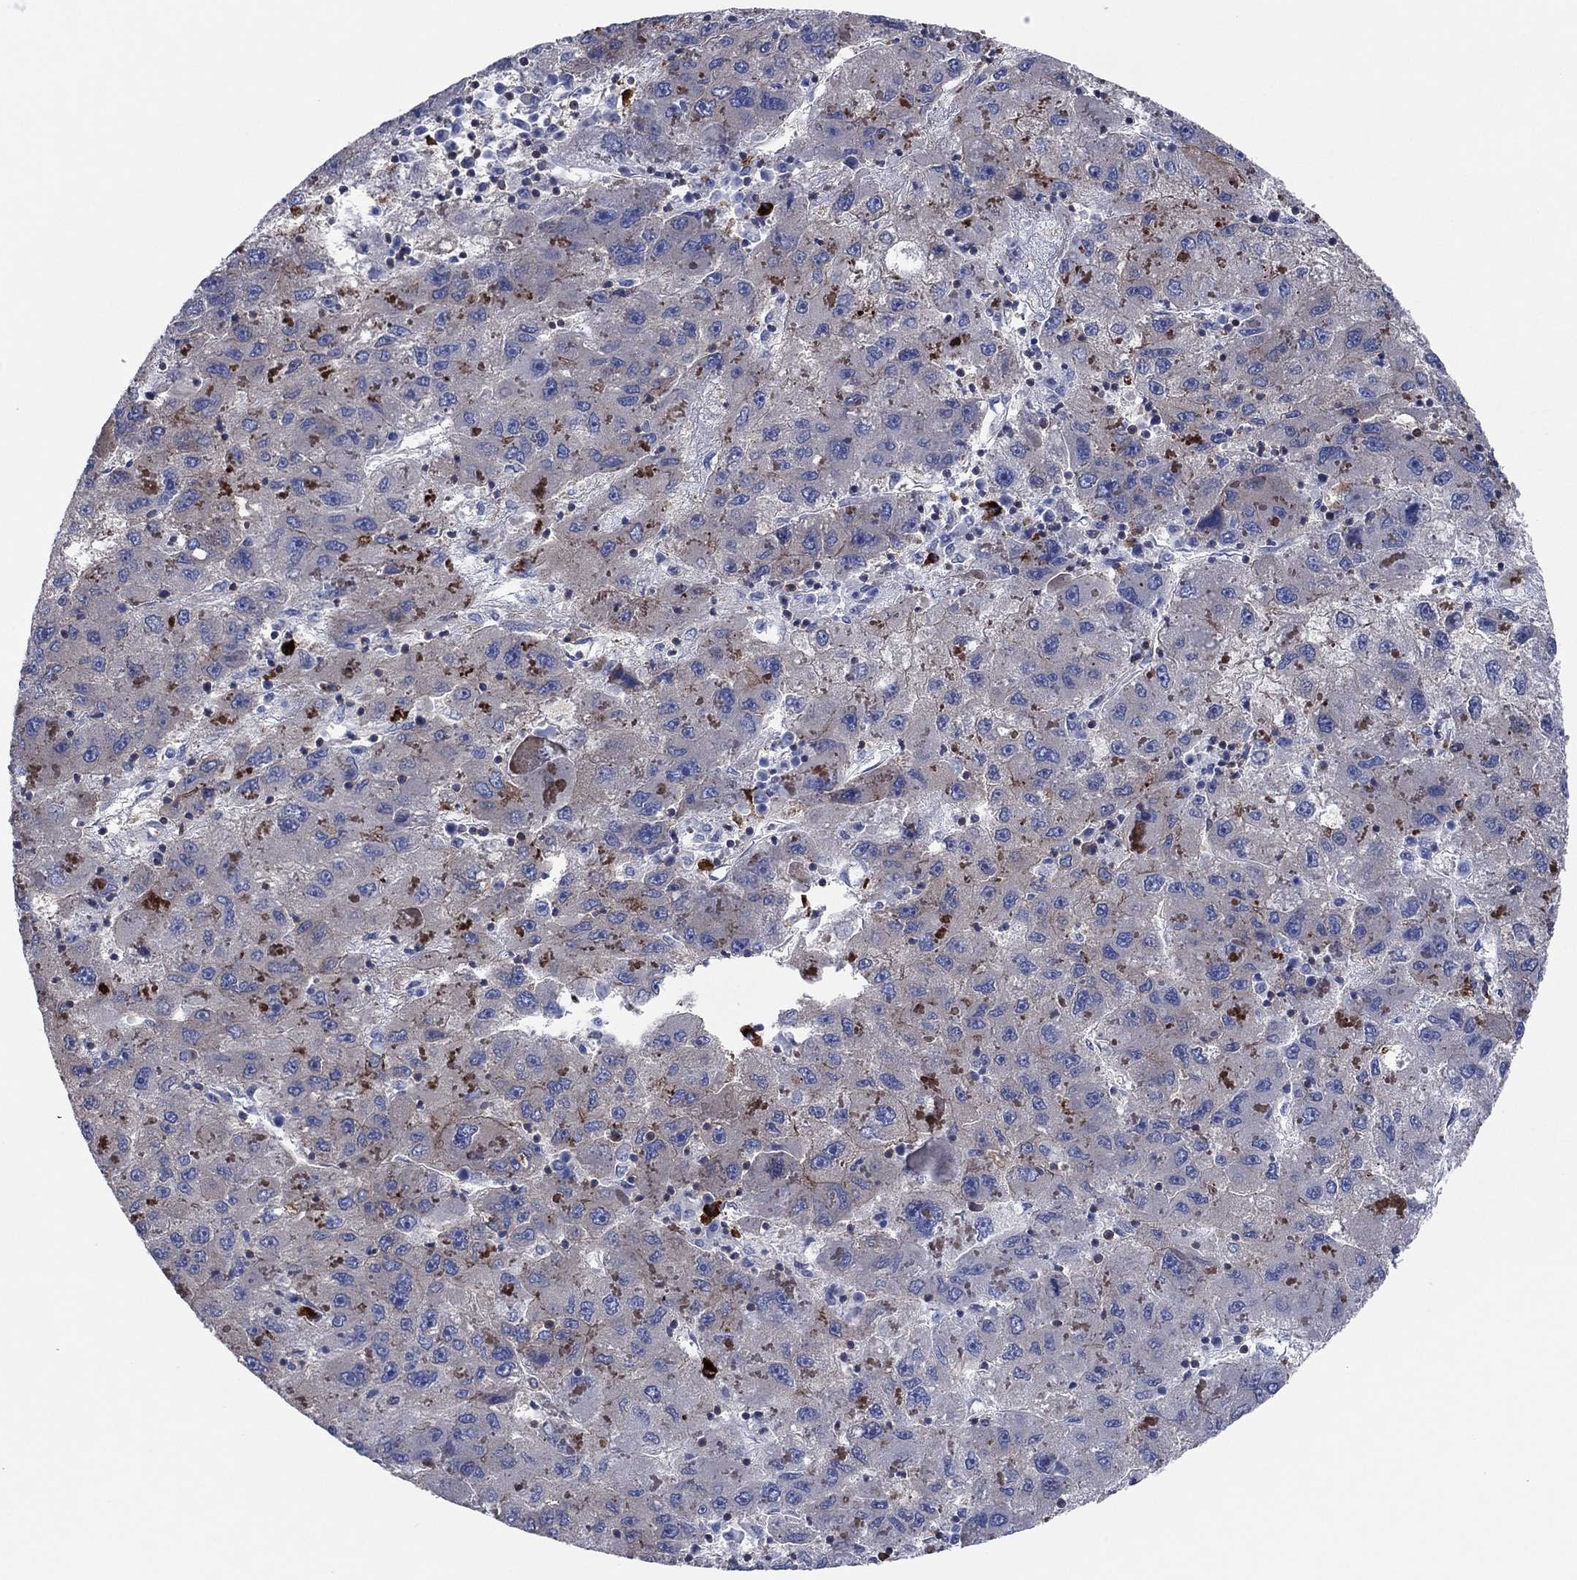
{"staining": {"intensity": "negative", "quantity": "none", "location": "none"}, "tissue": "liver cancer", "cell_type": "Tumor cells", "image_type": "cancer", "snomed": [{"axis": "morphology", "description": "Carcinoma, Hepatocellular, NOS"}, {"axis": "topography", "description": "Liver"}], "caption": "Immunohistochemical staining of liver cancer exhibits no significant expression in tumor cells.", "gene": "PVR", "patient": {"sex": "male", "age": 75}}